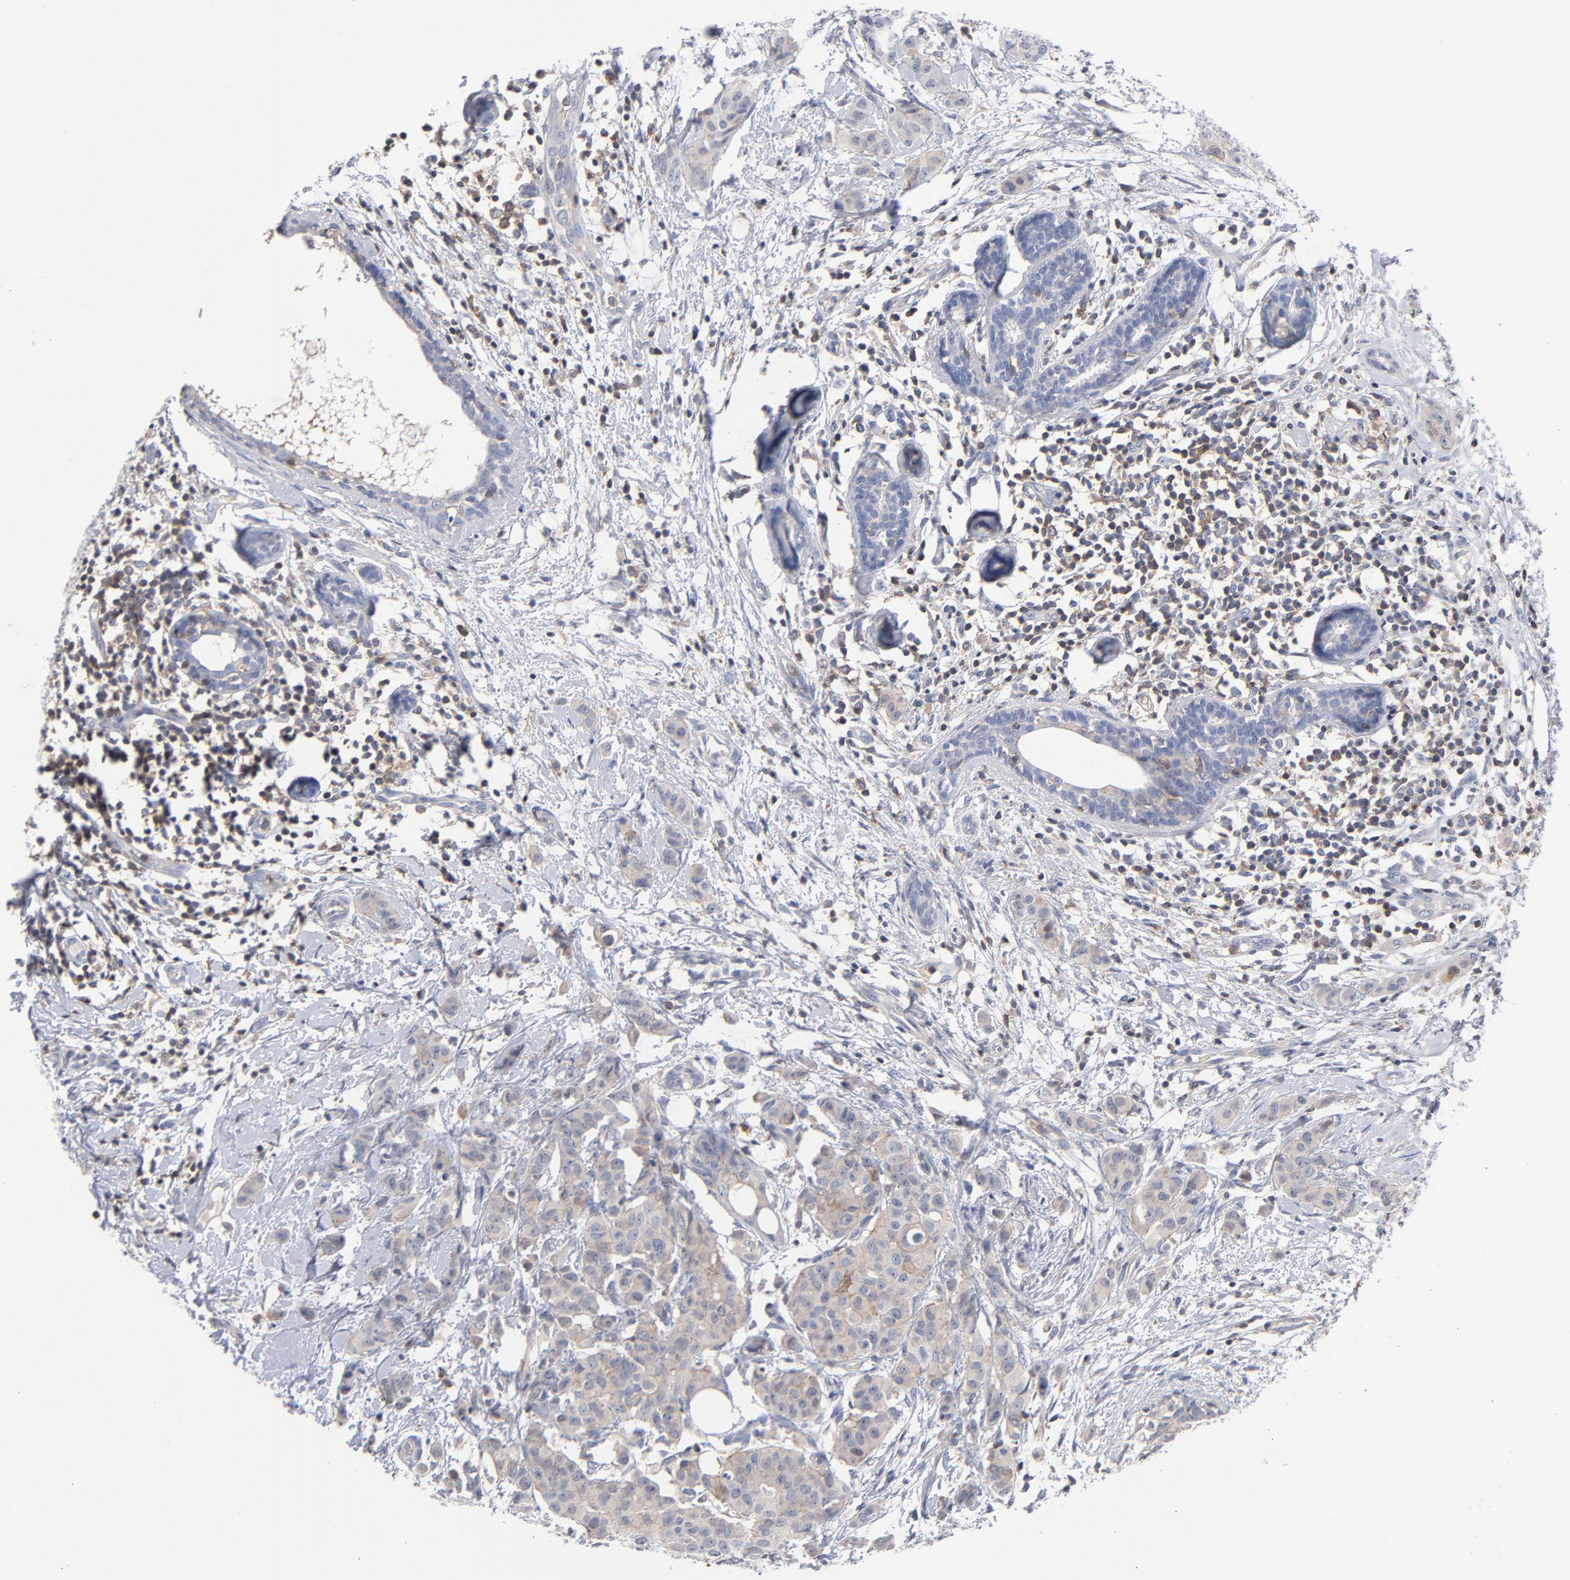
{"staining": {"intensity": "weak", "quantity": ">75%", "location": "cytoplasmic/membranous"}, "tissue": "breast cancer", "cell_type": "Tumor cells", "image_type": "cancer", "snomed": [{"axis": "morphology", "description": "Duct carcinoma"}, {"axis": "topography", "description": "Breast"}], "caption": "Human breast cancer (intraductal carcinoma) stained with a protein marker reveals weak staining in tumor cells.", "gene": "PDLIM2", "patient": {"sex": "female", "age": 40}}